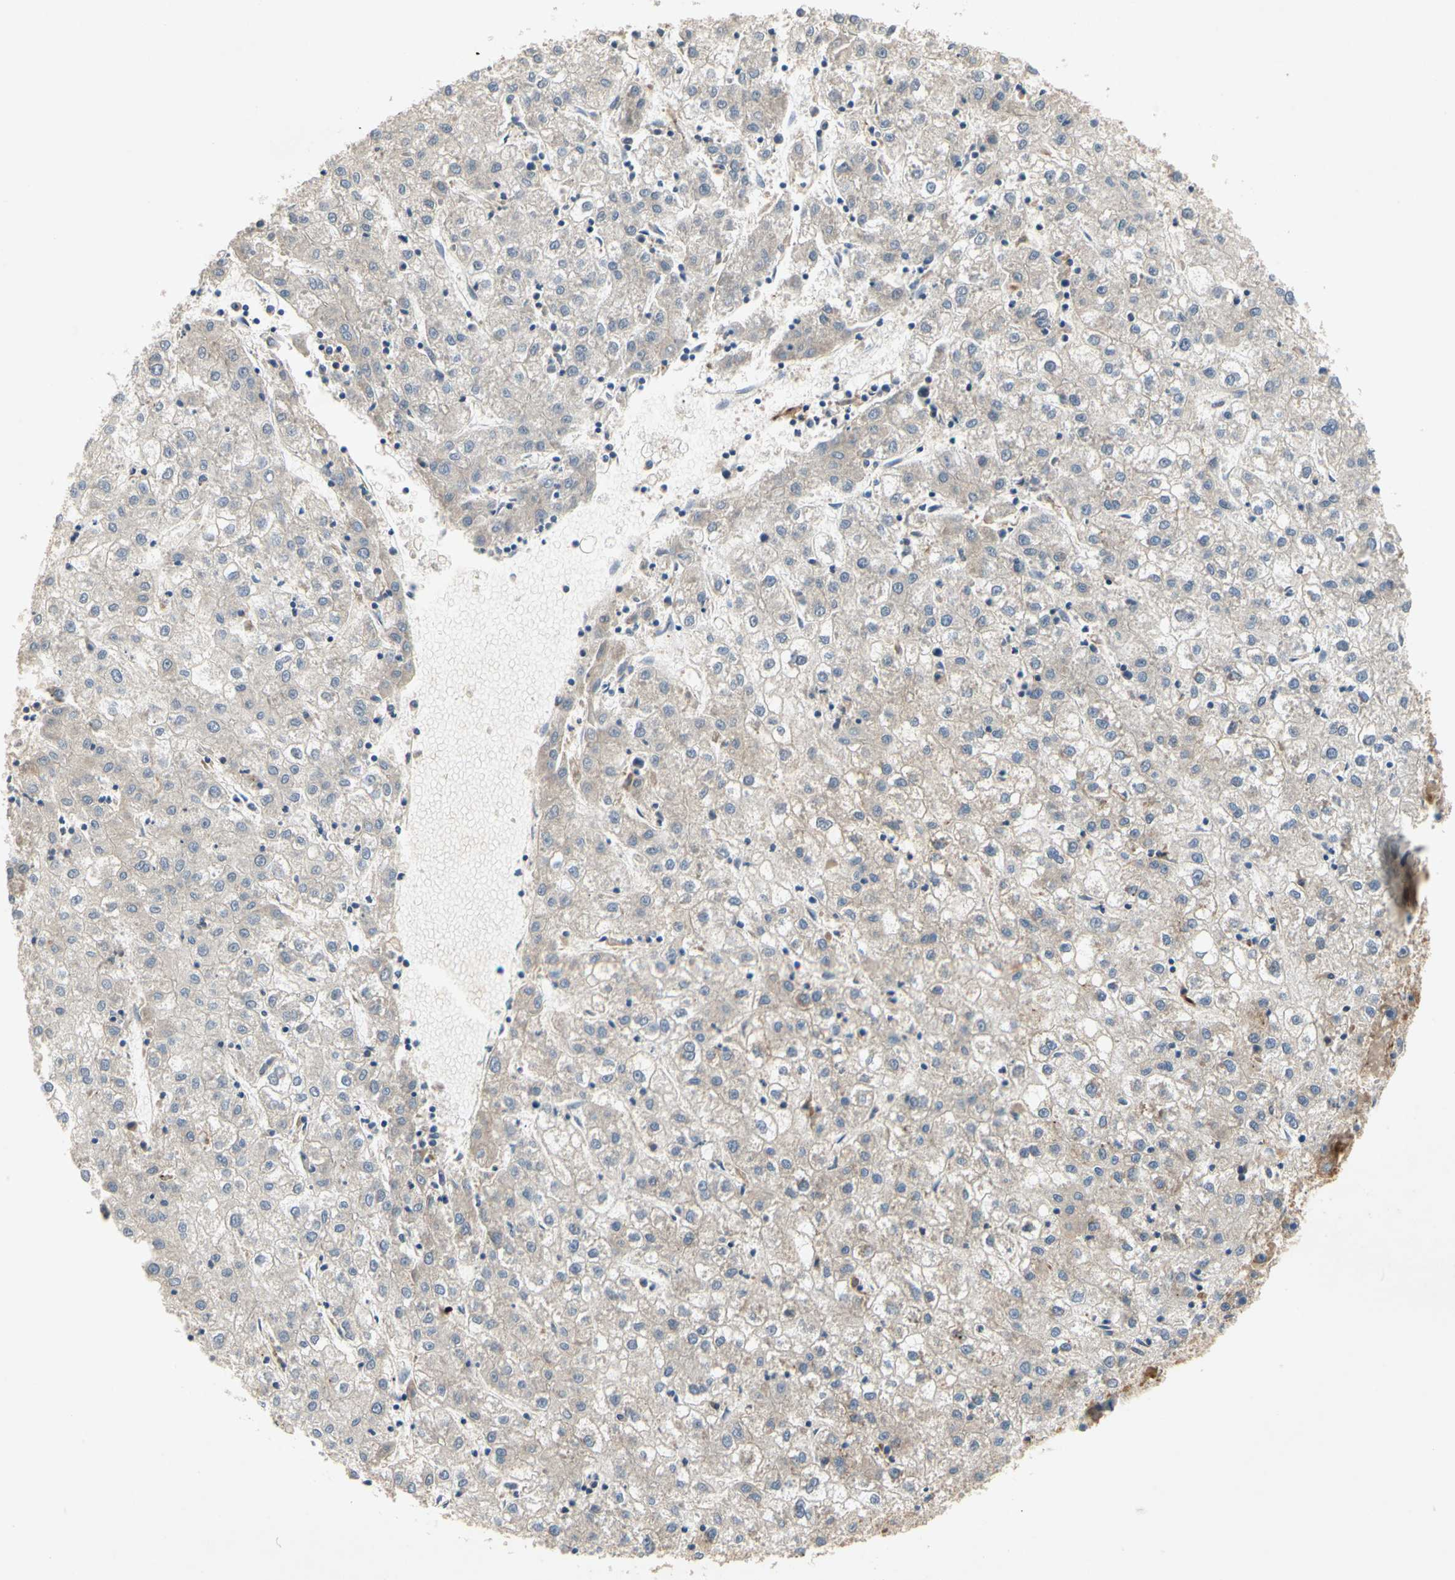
{"staining": {"intensity": "moderate", "quantity": "<25%", "location": "cytoplasmic/membranous"}, "tissue": "liver cancer", "cell_type": "Tumor cells", "image_type": "cancer", "snomed": [{"axis": "morphology", "description": "Carcinoma, Hepatocellular, NOS"}, {"axis": "topography", "description": "Liver"}], "caption": "Hepatocellular carcinoma (liver) was stained to show a protein in brown. There is low levels of moderate cytoplasmic/membranous expression in about <25% of tumor cells.", "gene": "XYLT1", "patient": {"sex": "male", "age": 72}}